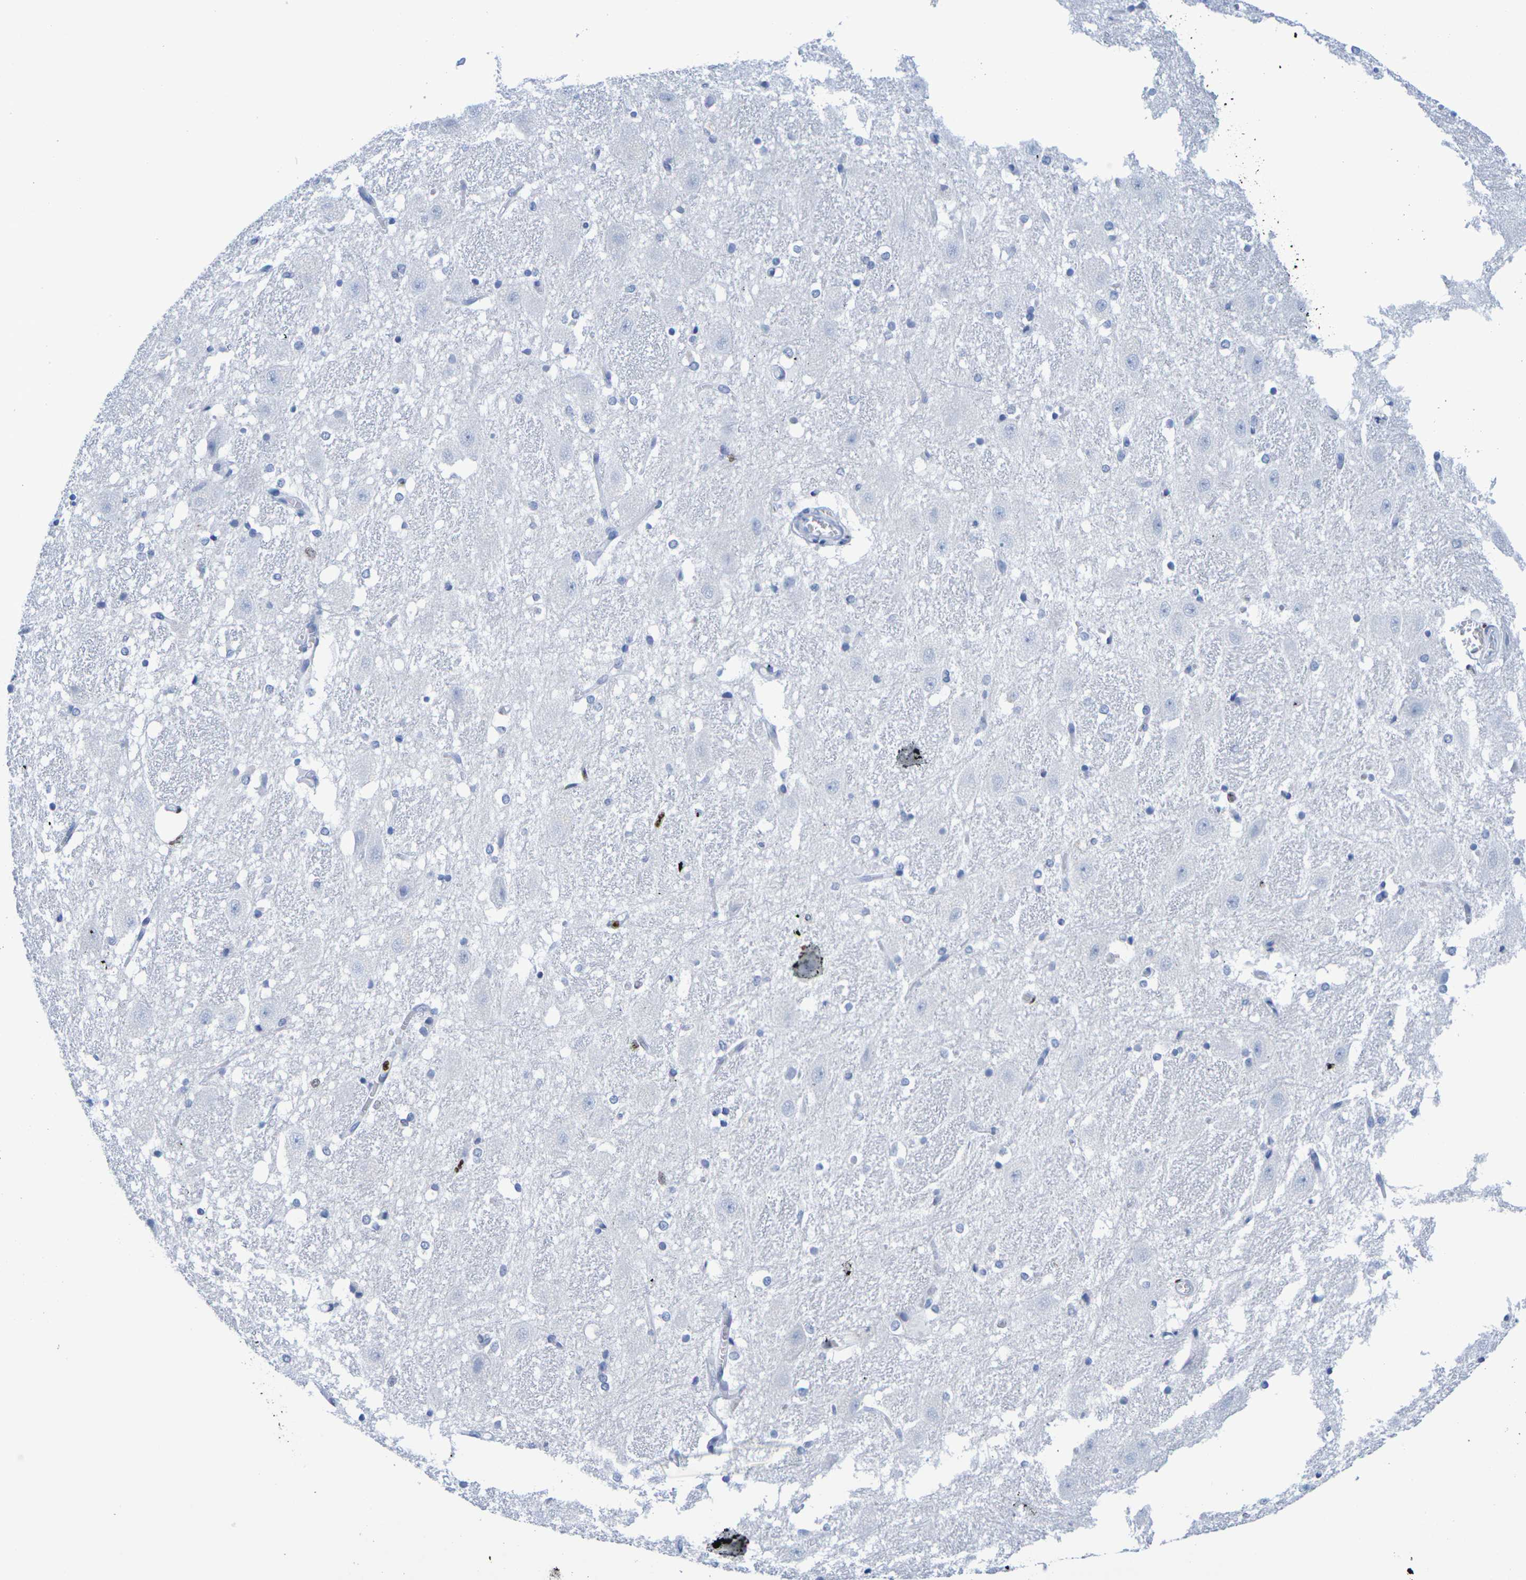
{"staining": {"intensity": "negative", "quantity": "none", "location": "none"}, "tissue": "hippocampus", "cell_type": "Glial cells", "image_type": "normal", "snomed": [{"axis": "morphology", "description": "Normal tissue, NOS"}, {"axis": "topography", "description": "Hippocampus"}], "caption": "Immunohistochemical staining of unremarkable human hippocampus demonstrates no significant staining in glial cells.", "gene": "H1", "patient": {"sex": "female", "age": 19}}